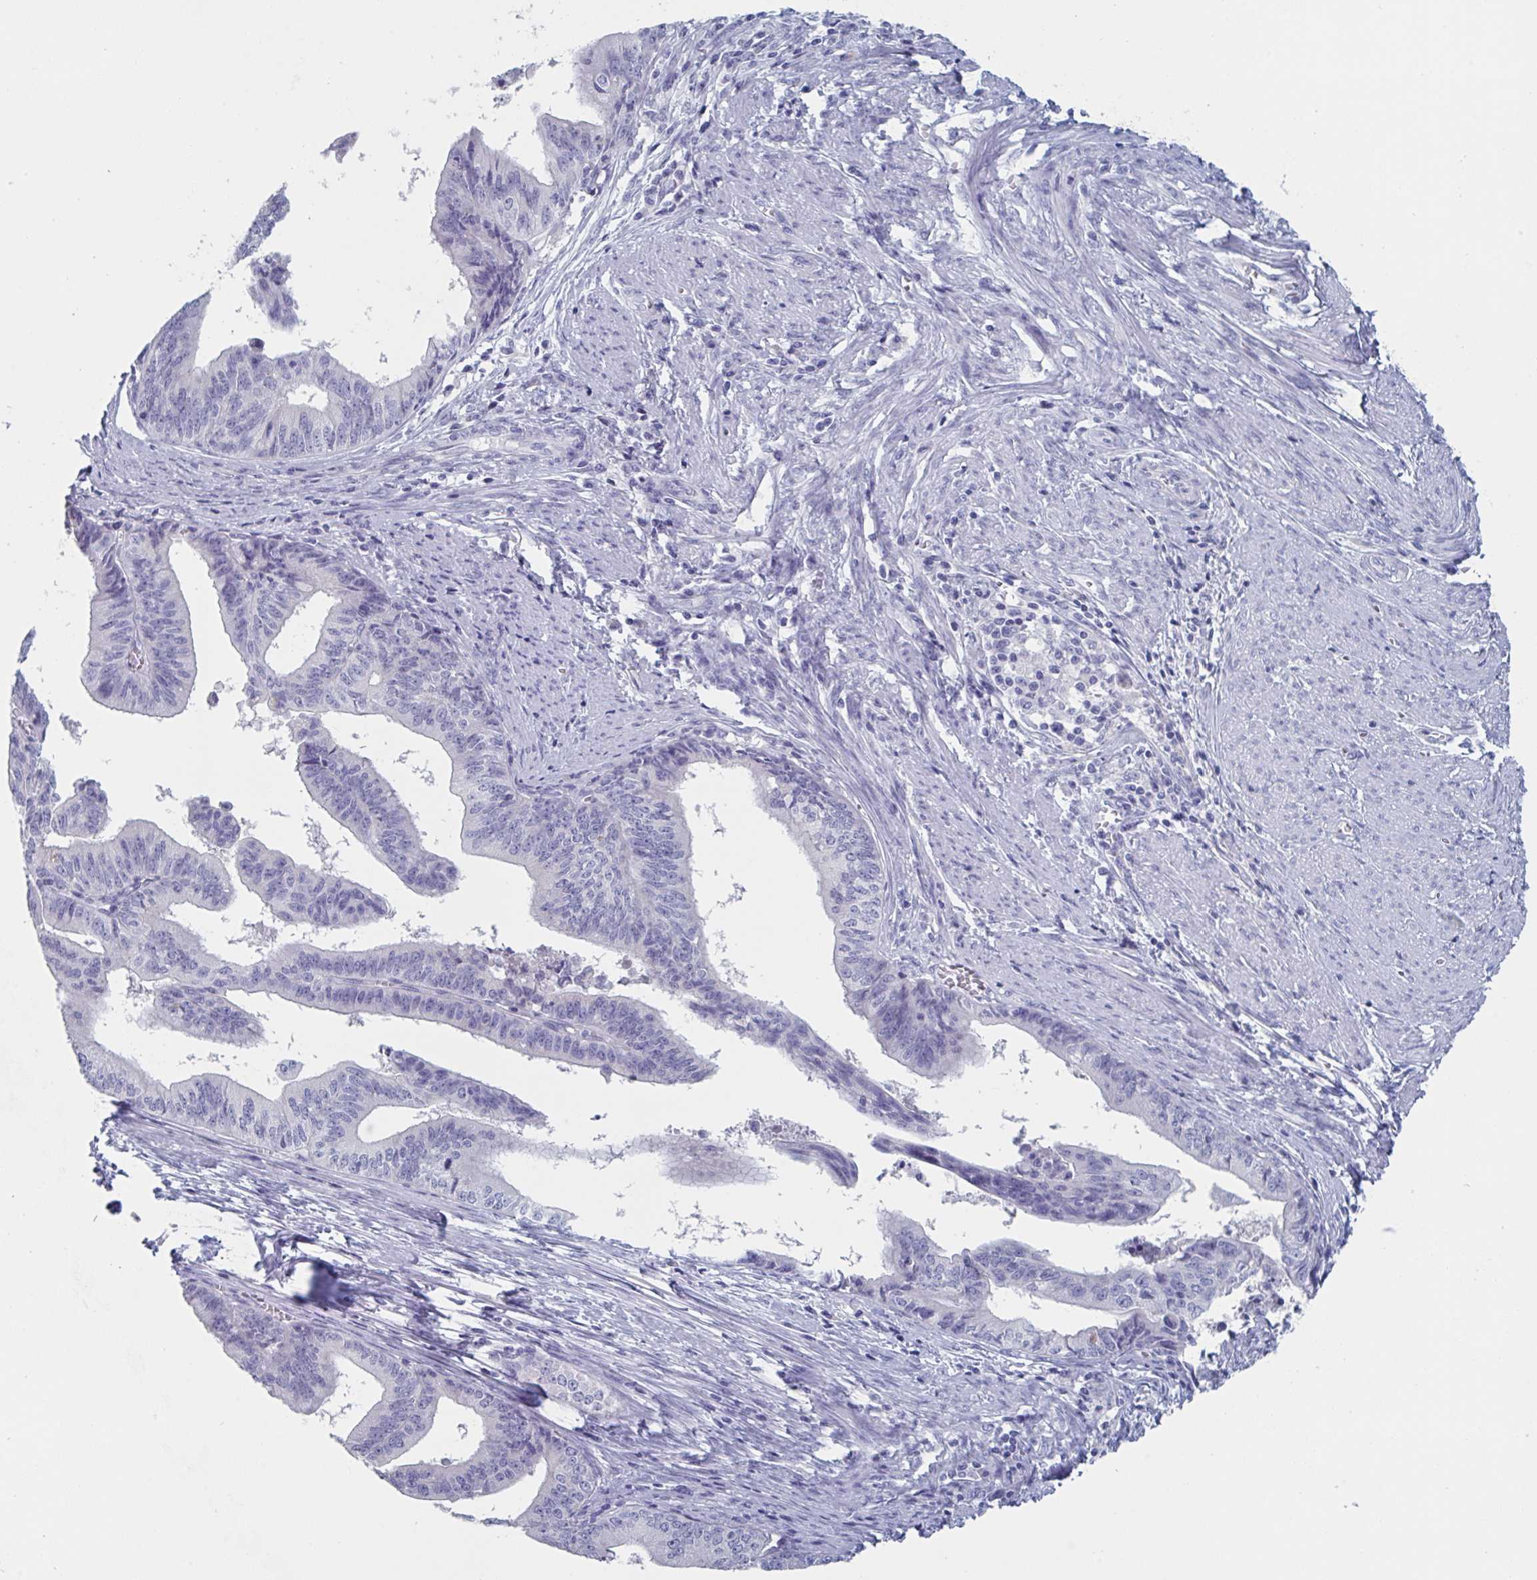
{"staining": {"intensity": "negative", "quantity": "none", "location": "none"}, "tissue": "endometrial cancer", "cell_type": "Tumor cells", "image_type": "cancer", "snomed": [{"axis": "morphology", "description": "Adenocarcinoma, NOS"}, {"axis": "topography", "description": "Endometrium"}], "caption": "A histopathology image of endometrial cancer (adenocarcinoma) stained for a protein exhibits no brown staining in tumor cells.", "gene": "NDUFC2", "patient": {"sex": "female", "age": 65}}